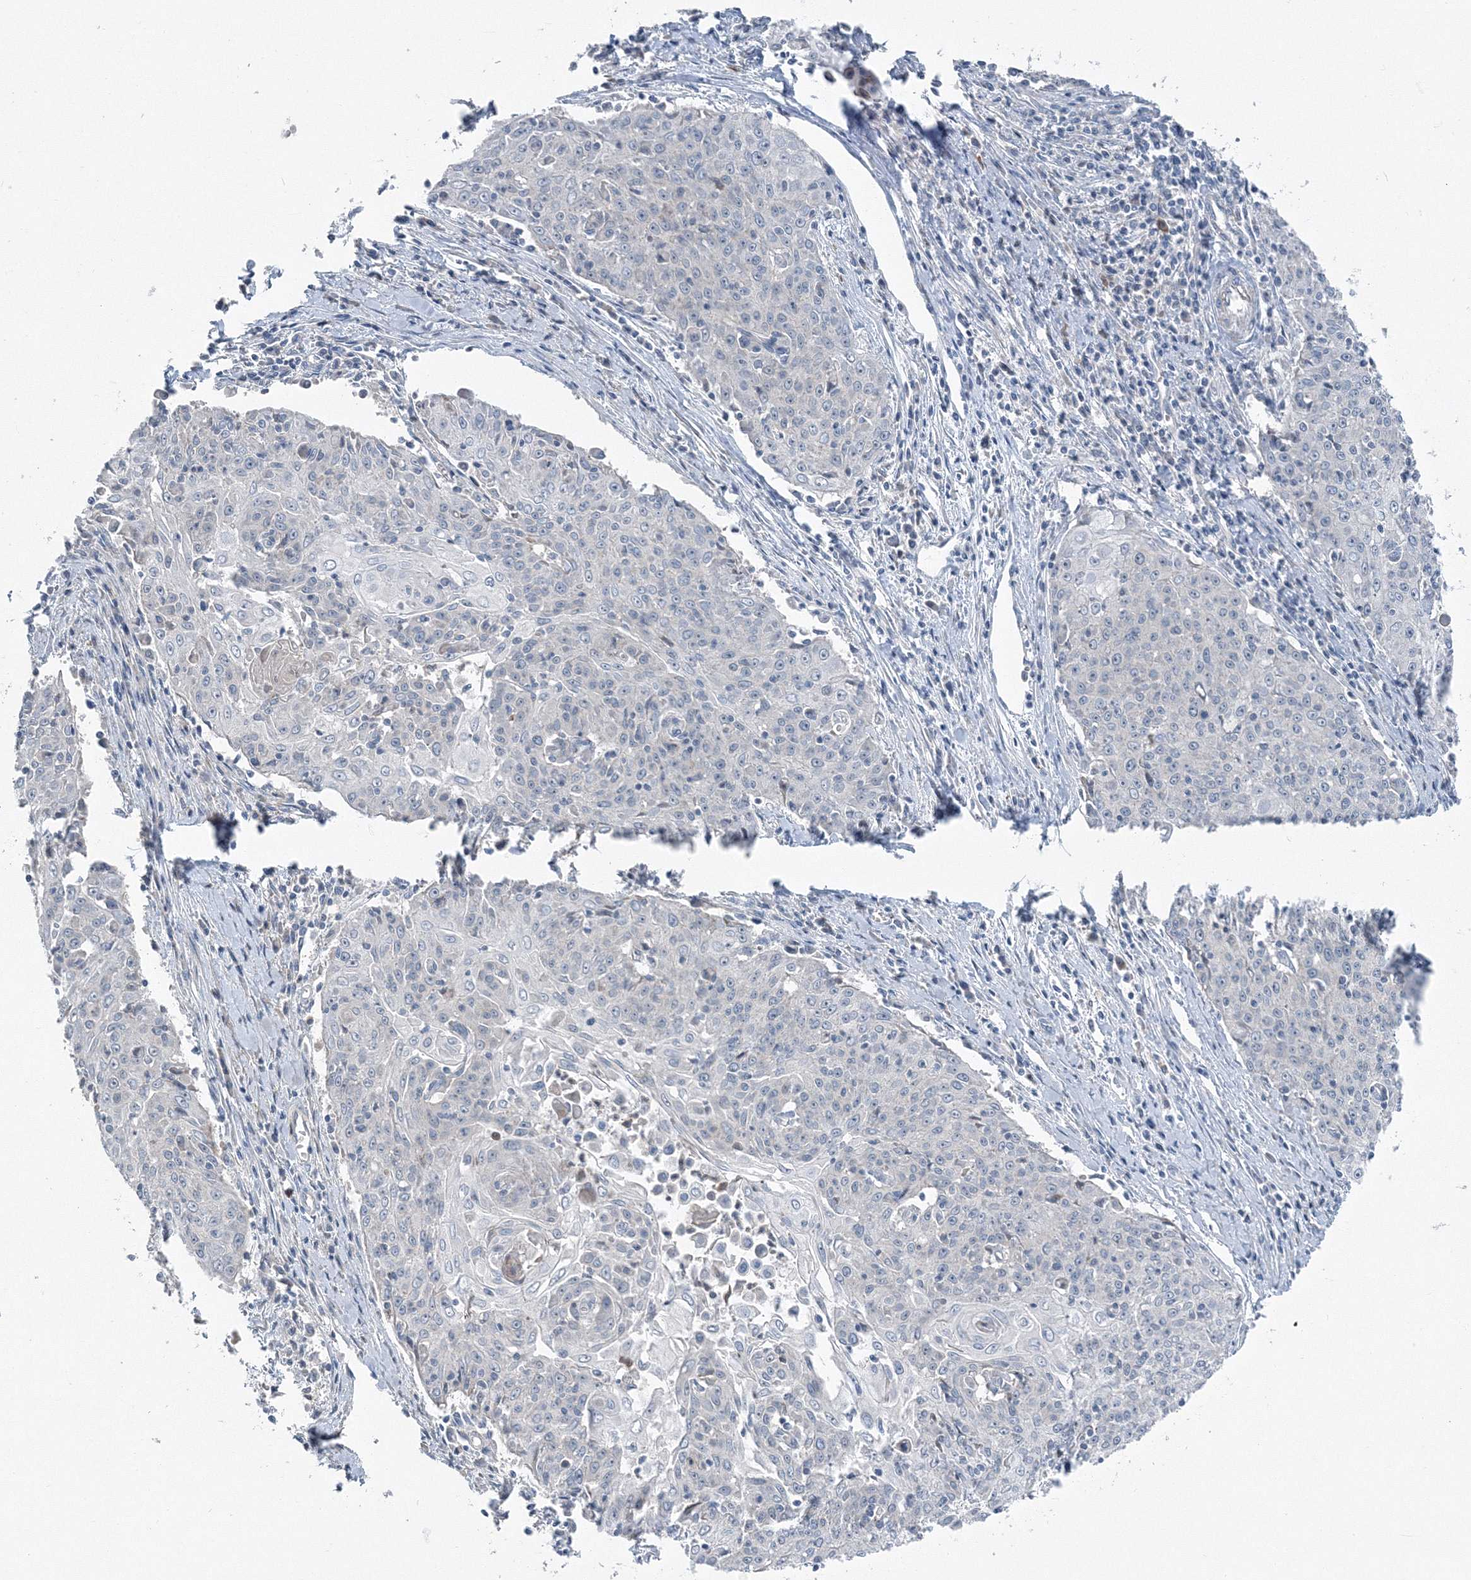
{"staining": {"intensity": "negative", "quantity": "none", "location": "none"}, "tissue": "cervical cancer", "cell_type": "Tumor cells", "image_type": "cancer", "snomed": [{"axis": "morphology", "description": "Squamous cell carcinoma, NOS"}, {"axis": "topography", "description": "Cervix"}], "caption": "Cervical cancer was stained to show a protein in brown. There is no significant positivity in tumor cells.", "gene": "AASDH", "patient": {"sex": "female", "age": 48}}